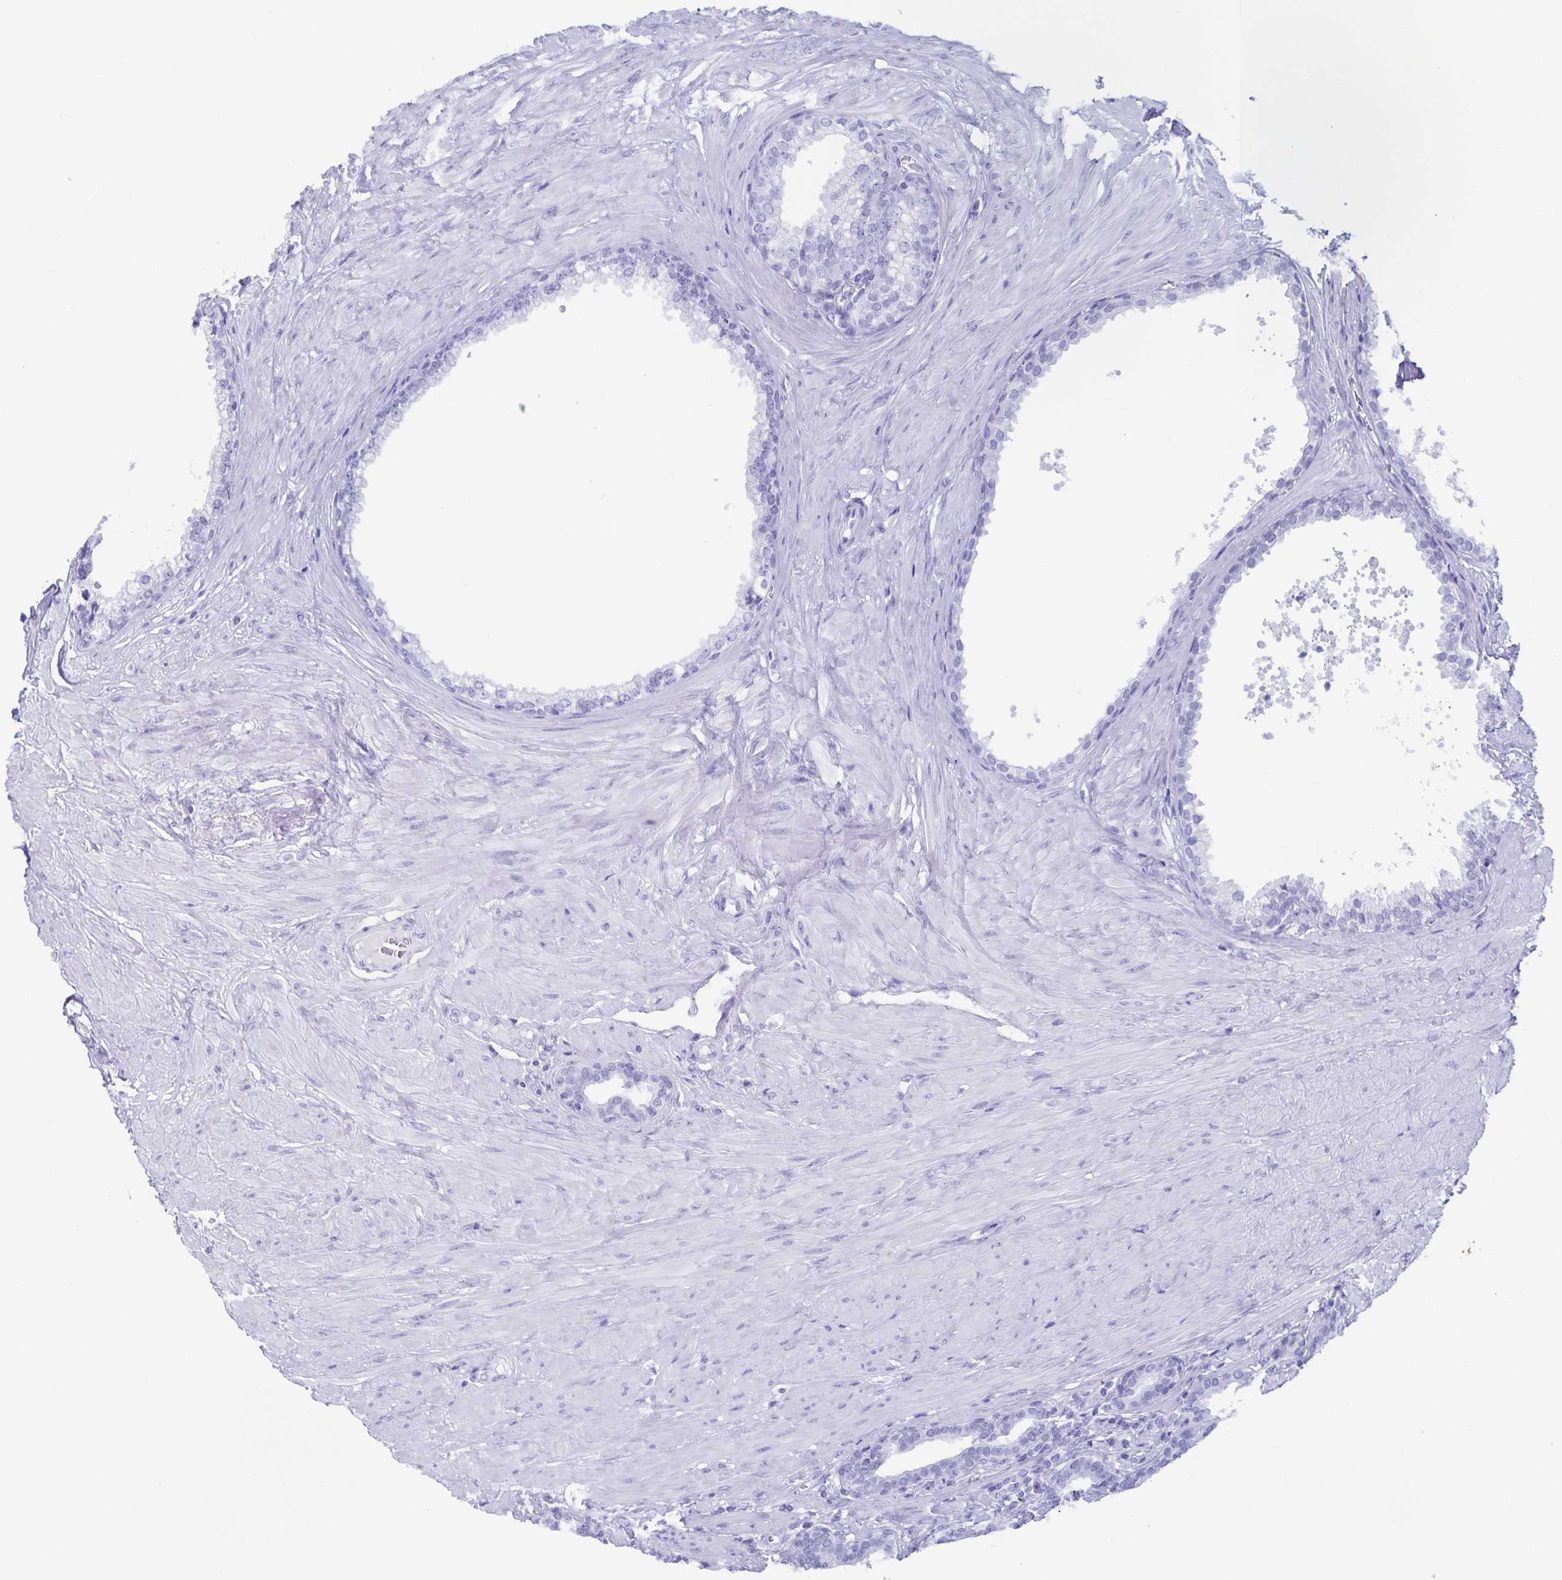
{"staining": {"intensity": "negative", "quantity": "none", "location": "none"}, "tissue": "prostate", "cell_type": "Glandular cells", "image_type": "normal", "snomed": [{"axis": "morphology", "description": "Normal tissue, NOS"}, {"axis": "topography", "description": "Prostate"}, {"axis": "topography", "description": "Peripheral nerve tissue"}], "caption": "Immunohistochemistry micrograph of benign prostate: human prostate stained with DAB (3,3'-diaminobenzidine) demonstrates no significant protein staining in glandular cells.", "gene": "AQP4", "patient": {"sex": "male", "age": 55}}